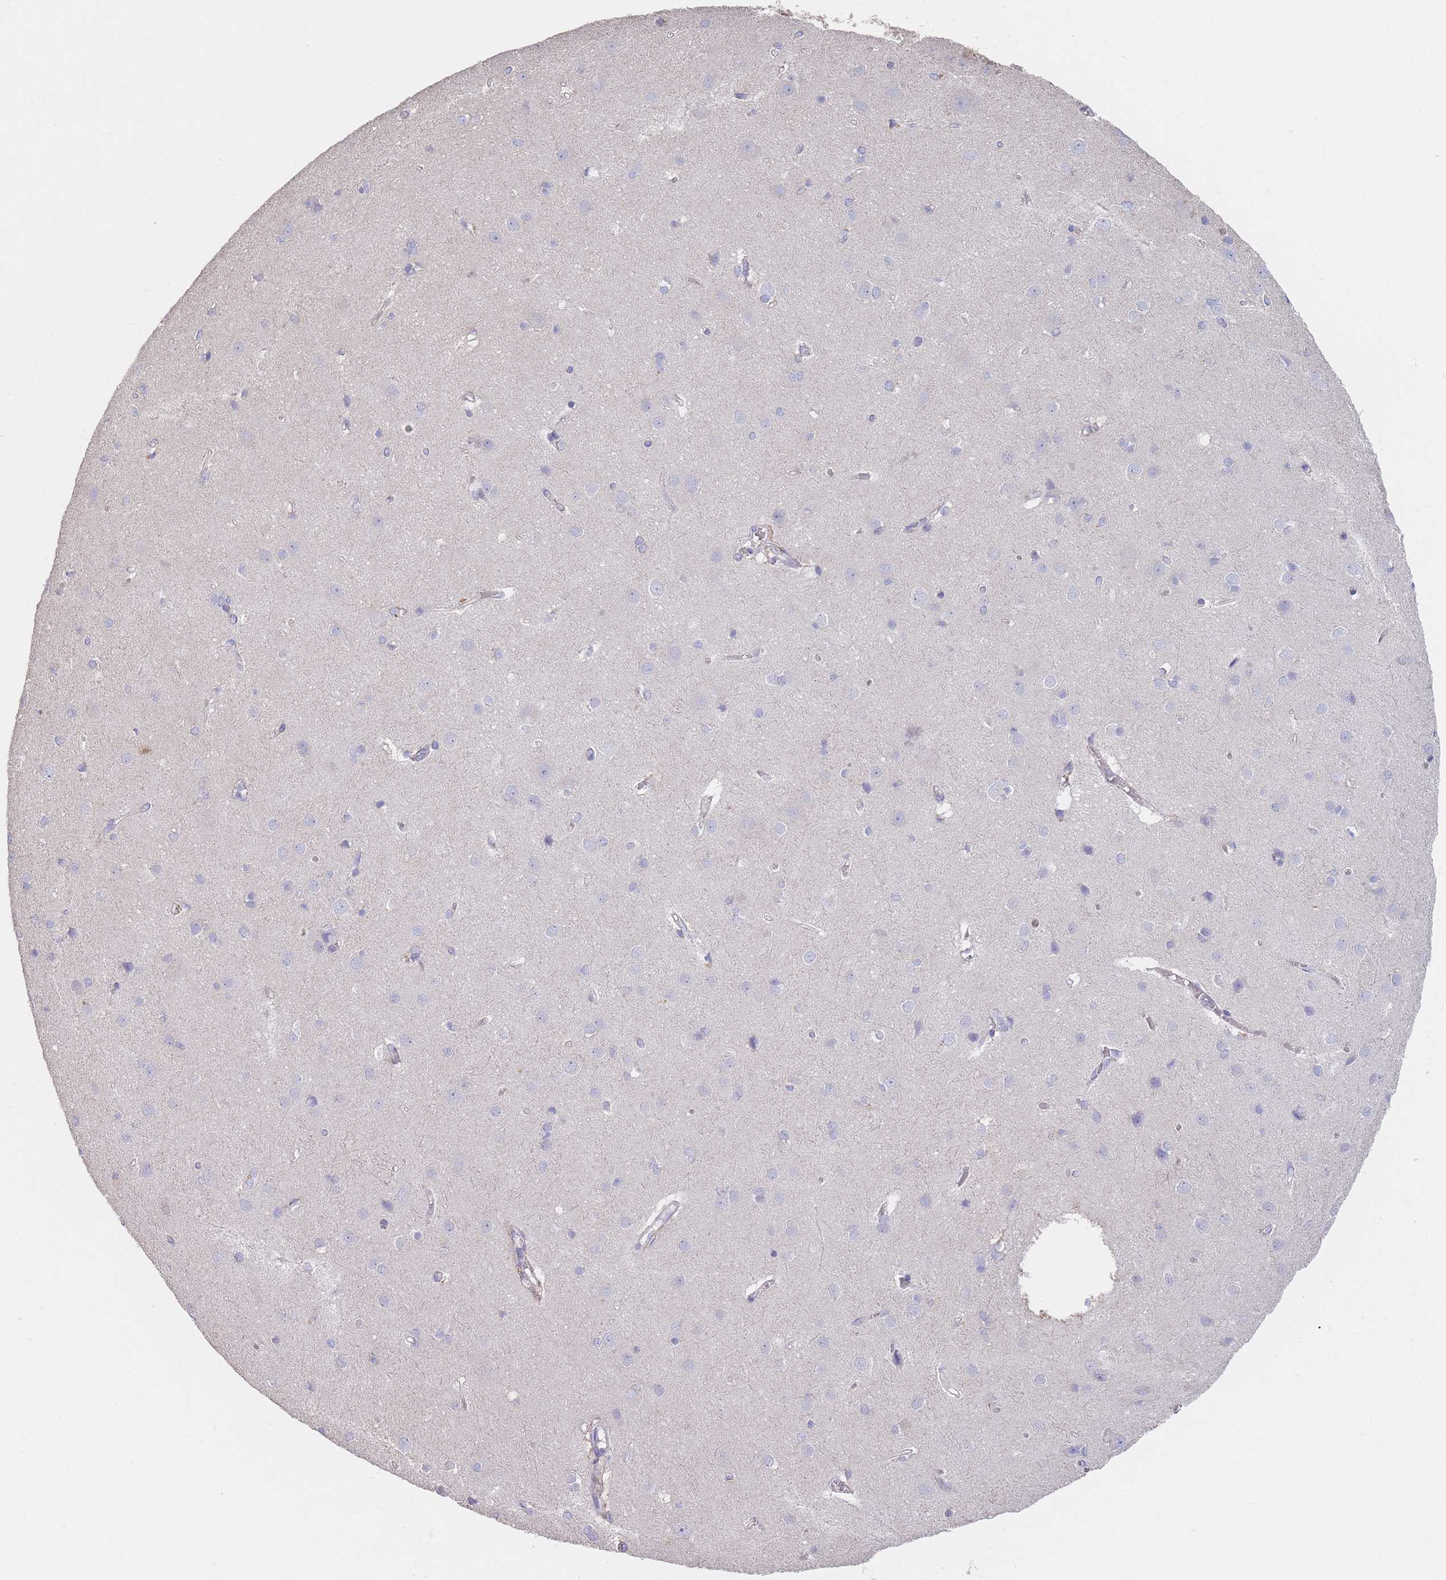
{"staining": {"intensity": "negative", "quantity": "none", "location": "none"}, "tissue": "cerebral cortex", "cell_type": "Endothelial cells", "image_type": "normal", "snomed": [{"axis": "morphology", "description": "Normal tissue, NOS"}, {"axis": "topography", "description": "Cerebral cortex"}], "caption": "Photomicrograph shows no significant protein expression in endothelial cells of unremarkable cerebral cortex. (Stains: DAB (3,3'-diaminobenzidine) immunohistochemistry (IHC) with hematoxylin counter stain, Microscopy: brightfield microscopy at high magnification).", "gene": "CLEC12A", "patient": {"sex": "male", "age": 37}}